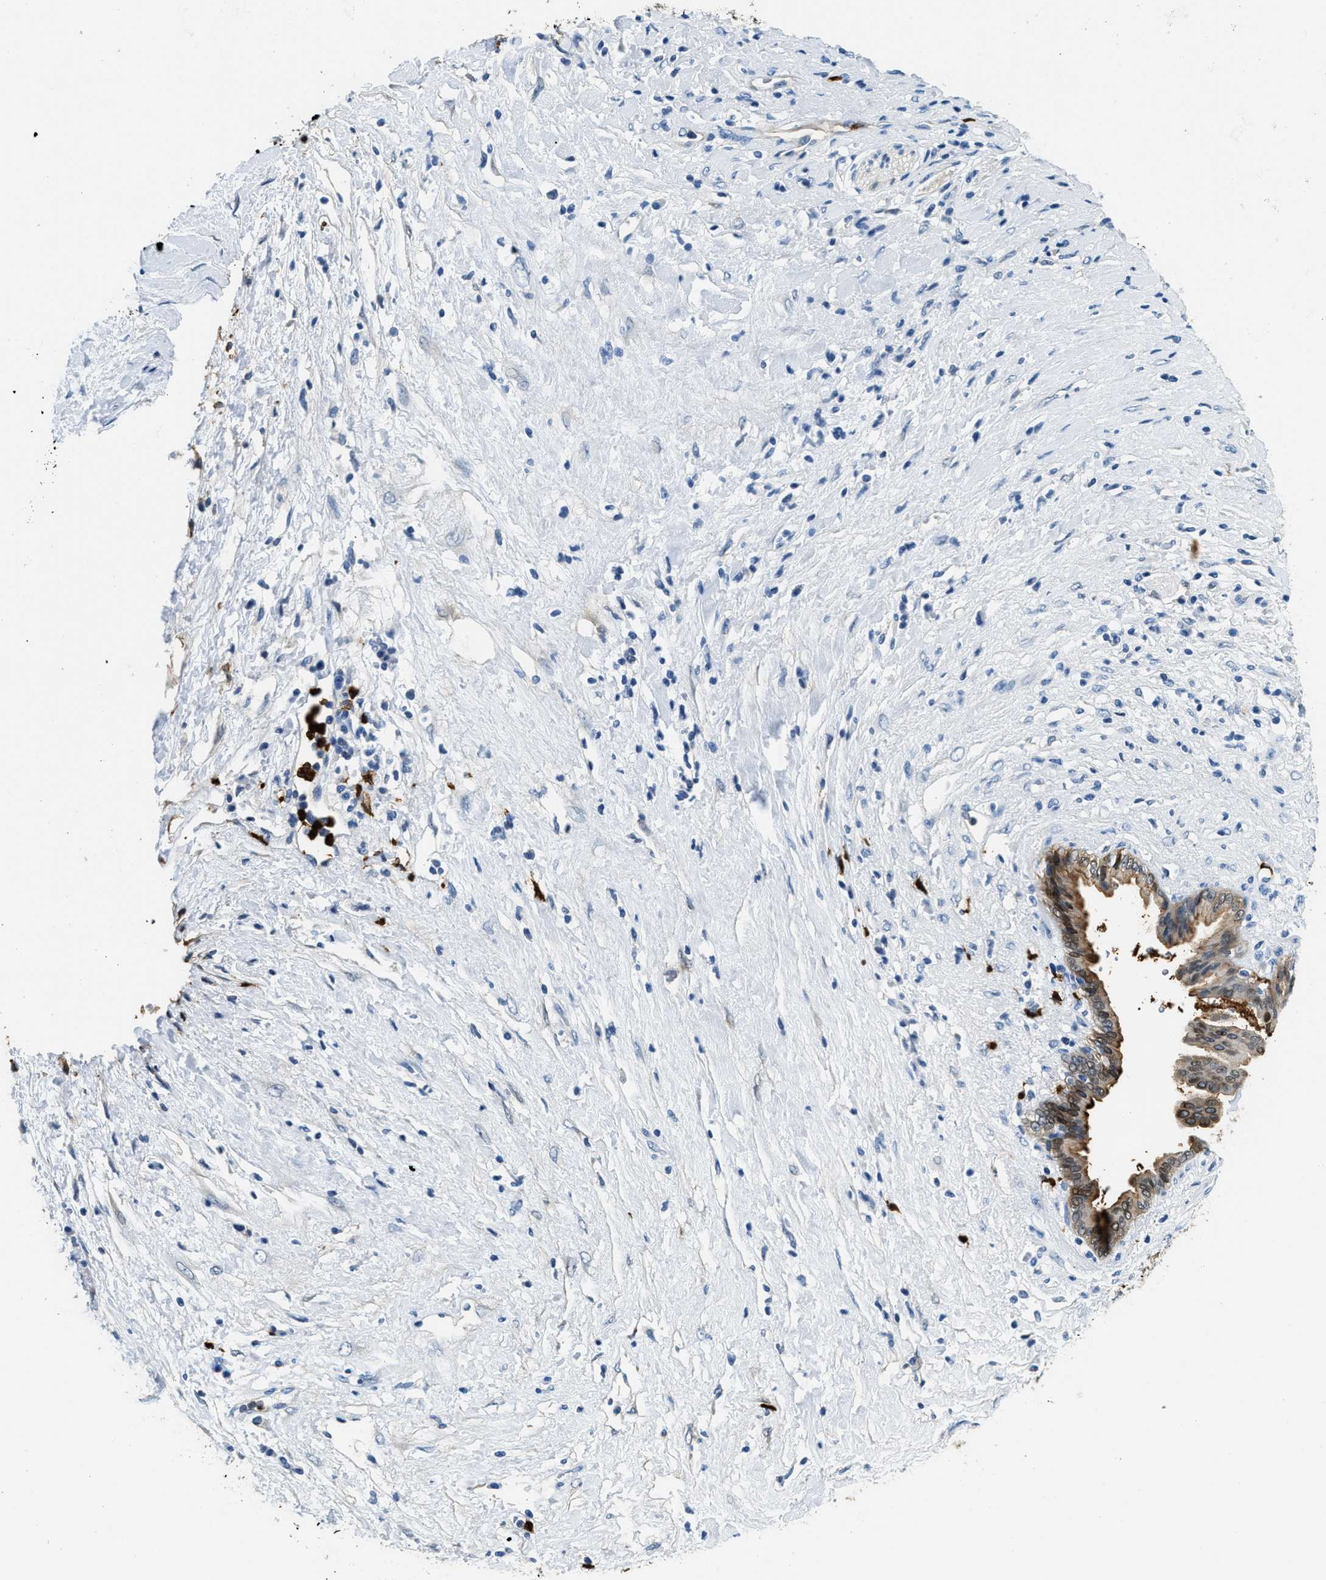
{"staining": {"intensity": "moderate", "quantity": ">75%", "location": "cytoplasmic/membranous,nuclear"}, "tissue": "pancreatic cancer", "cell_type": "Tumor cells", "image_type": "cancer", "snomed": [{"axis": "morphology", "description": "Adenocarcinoma, NOS"}, {"axis": "topography", "description": "Pancreas"}], "caption": "Immunohistochemical staining of pancreatic cancer (adenocarcinoma) demonstrates medium levels of moderate cytoplasmic/membranous and nuclear protein expression in approximately >75% of tumor cells.", "gene": "ANXA3", "patient": {"sex": "female", "age": 56}}